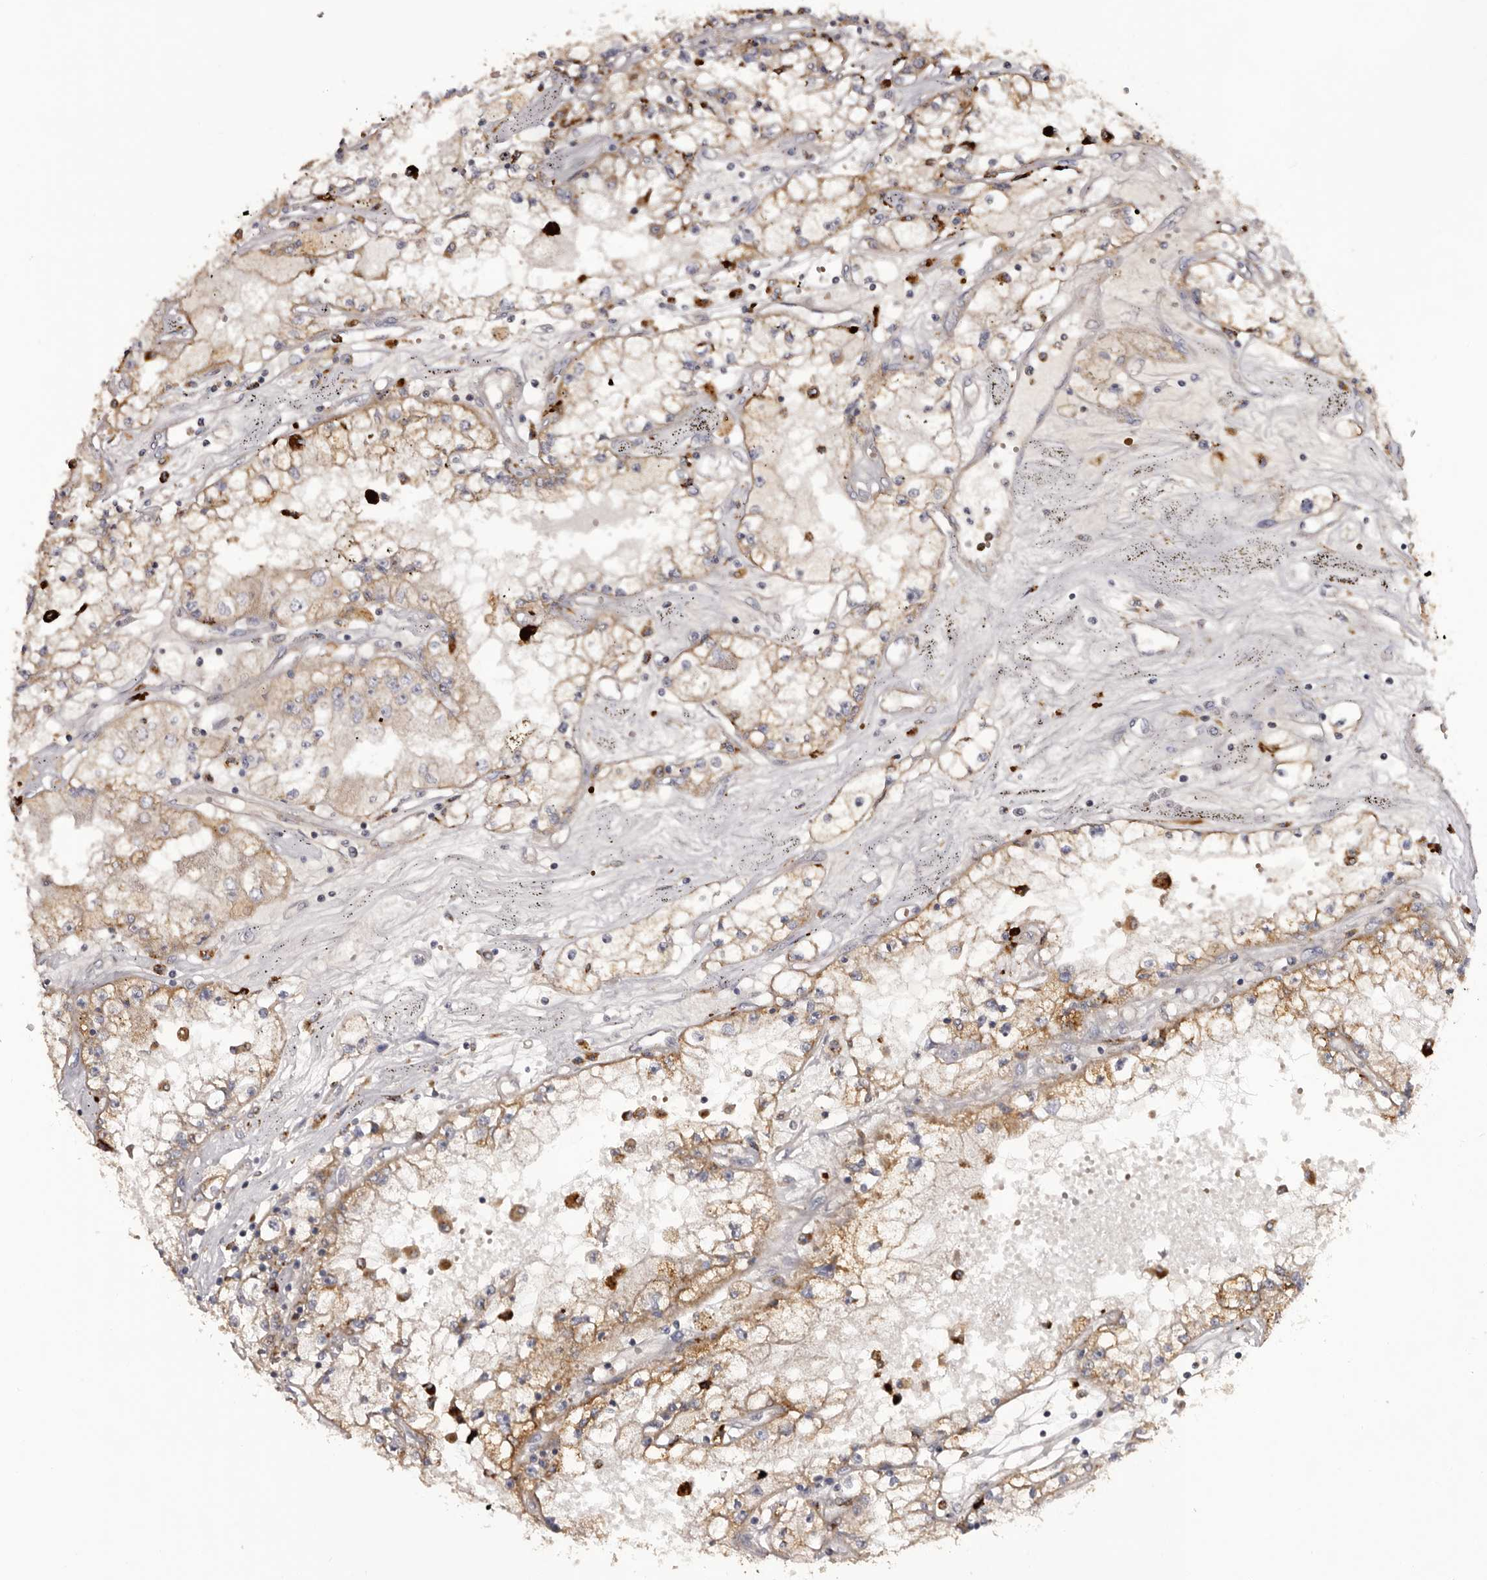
{"staining": {"intensity": "moderate", "quantity": ">75%", "location": "cytoplasmic/membranous"}, "tissue": "renal cancer", "cell_type": "Tumor cells", "image_type": "cancer", "snomed": [{"axis": "morphology", "description": "Adenocarcinoma, NOS"}, {"axis": "topography", "description": "Kidney"}], "caption": "This image displays renal cancer stained with immunohistochemistry (IHC) to label a protein in brown. The cytoplasmic/membranous of tumor cells show moderate positivity for the protein. Nuclei are counter-stained blue.", "gene": "MECR", "patient": {"sex": "male", "age": 56}}